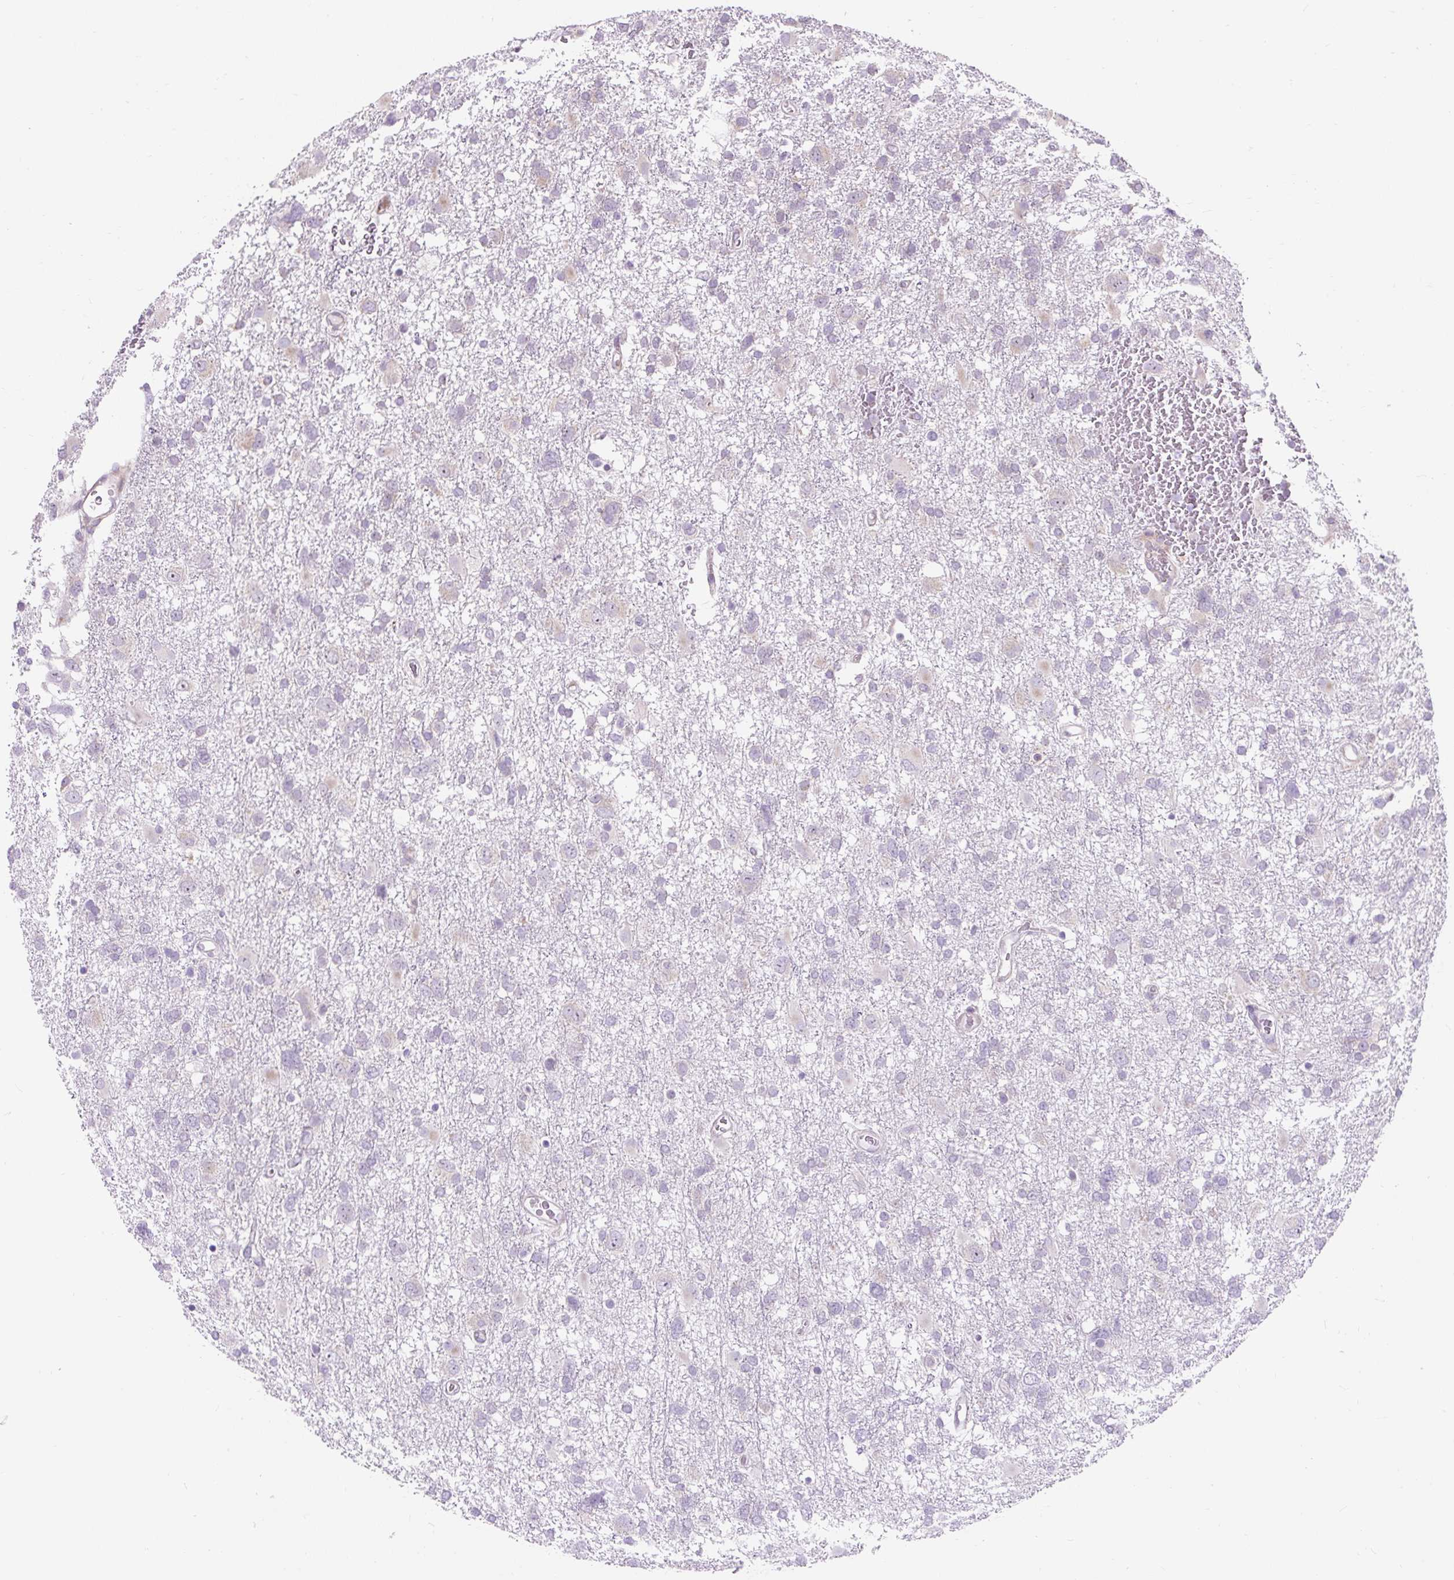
{"staining": {"intensity": "negative", "quantity": "none", "location": "none"}, "tissue": "glioma", "cell_type": "Tumor cells", "image_type": "cancer", "snomed": [{"axis": "morphology", "description": "Glioma, malignant, High grade"}, {"axis": "topography", "description": "Brain"}], "caption": "Tumor cells show no significant expression in malignant glioma (high-grade).", "gene": "CISD3", "patient": {"sex": "male", "age": 61}}